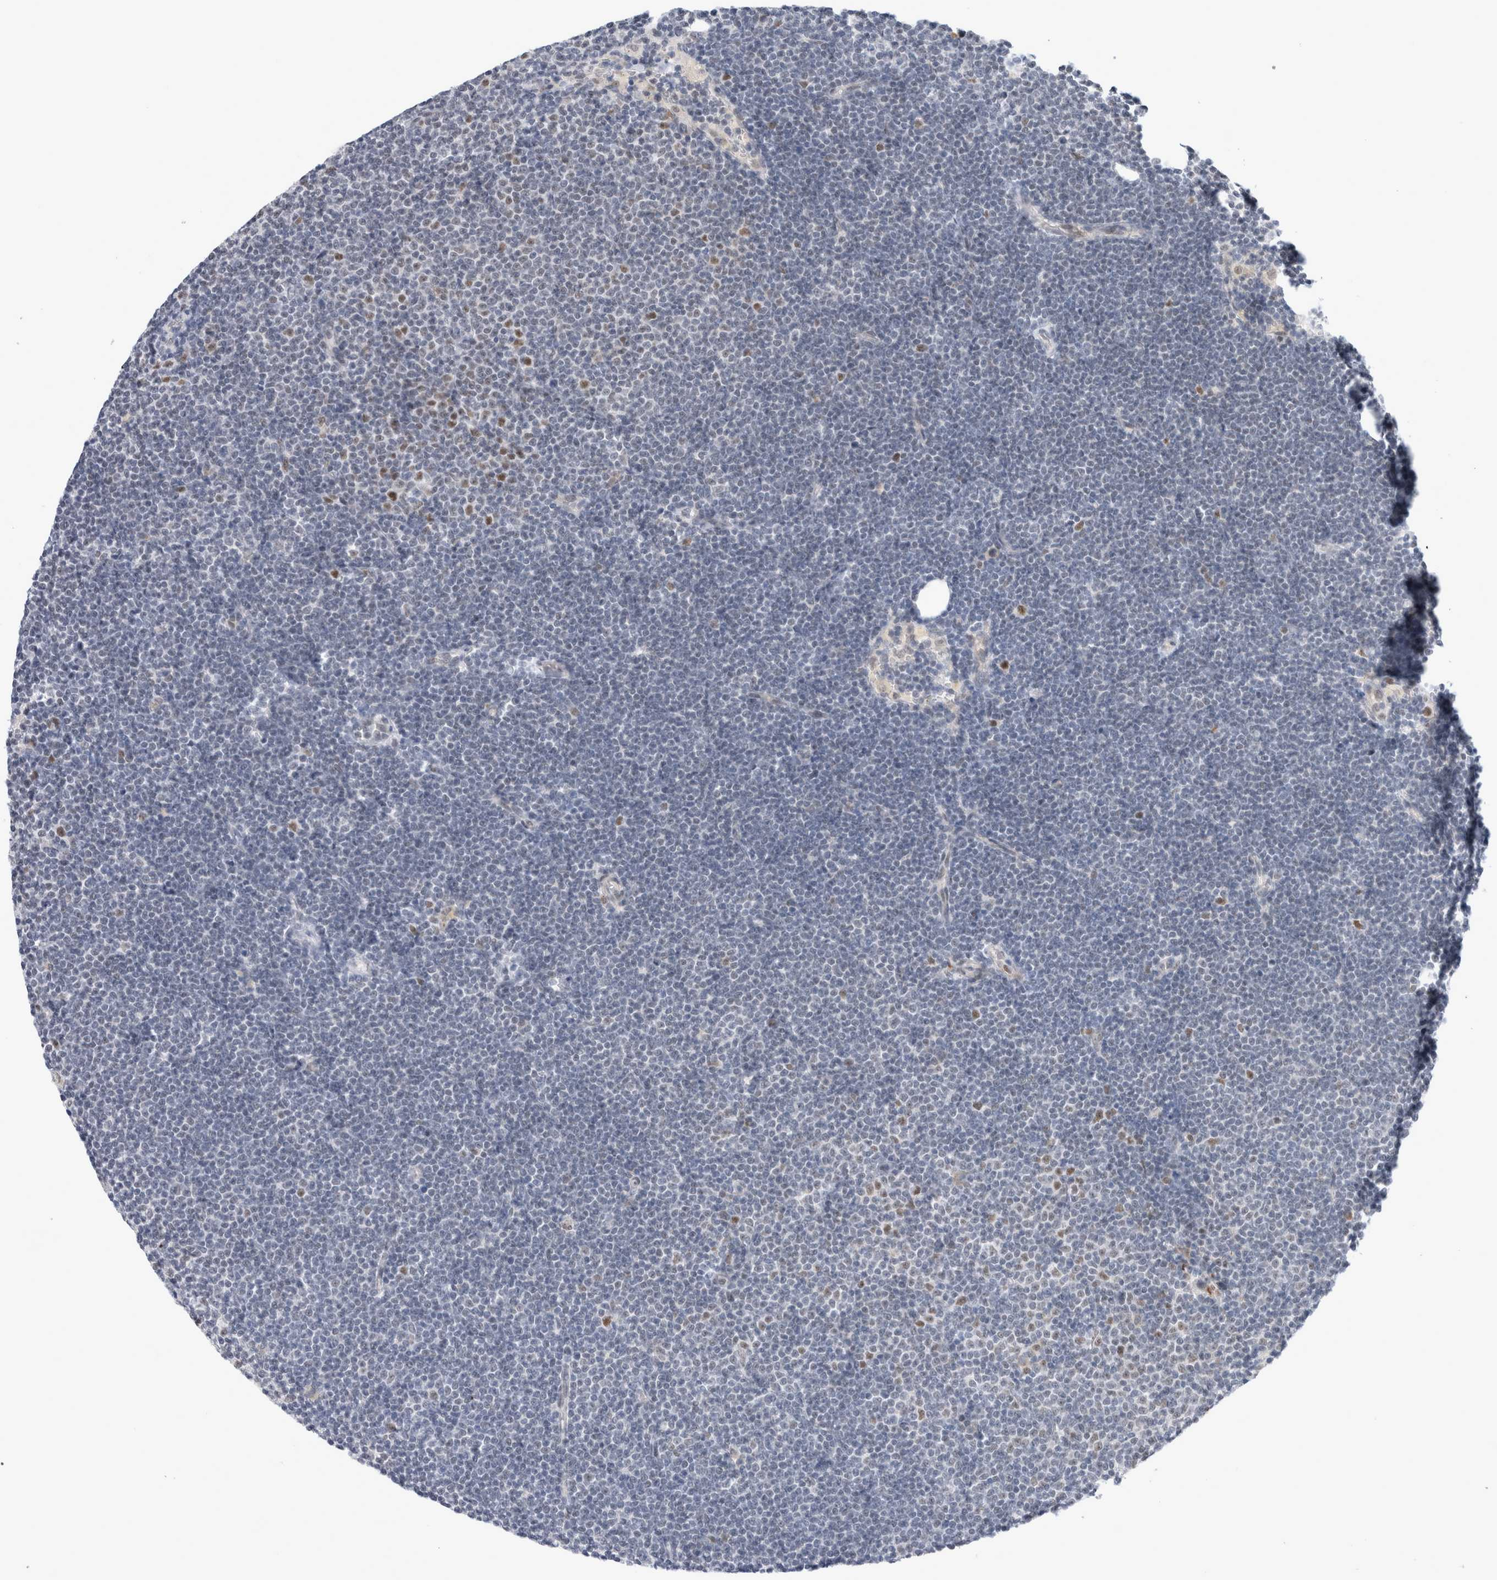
{"staining": {"intensity": "moderate", "quantity": "<25%", "location": "nuclear"}, "tissue": "lymphoma", "cell_type": "Tumor cells", "image_type": "cancer", "snomed": [{"axis": "morphology", "description": "Malignant lymphoma, non-Hodgkin's type, Low grade"}, {"axis": "topography", "description": "Lymph node"}], "caption": "The micrograph demonstrates a brown stain indicating the presence of a protein in the nuclear of tumor cells in low-grade malignant lymphoma, non-Hodgkin's type. (DAB = brown stain, brightfield microscopy at high magnification).", "gene": "KNL1", "patient": {"sex": "female", "age": 53}}